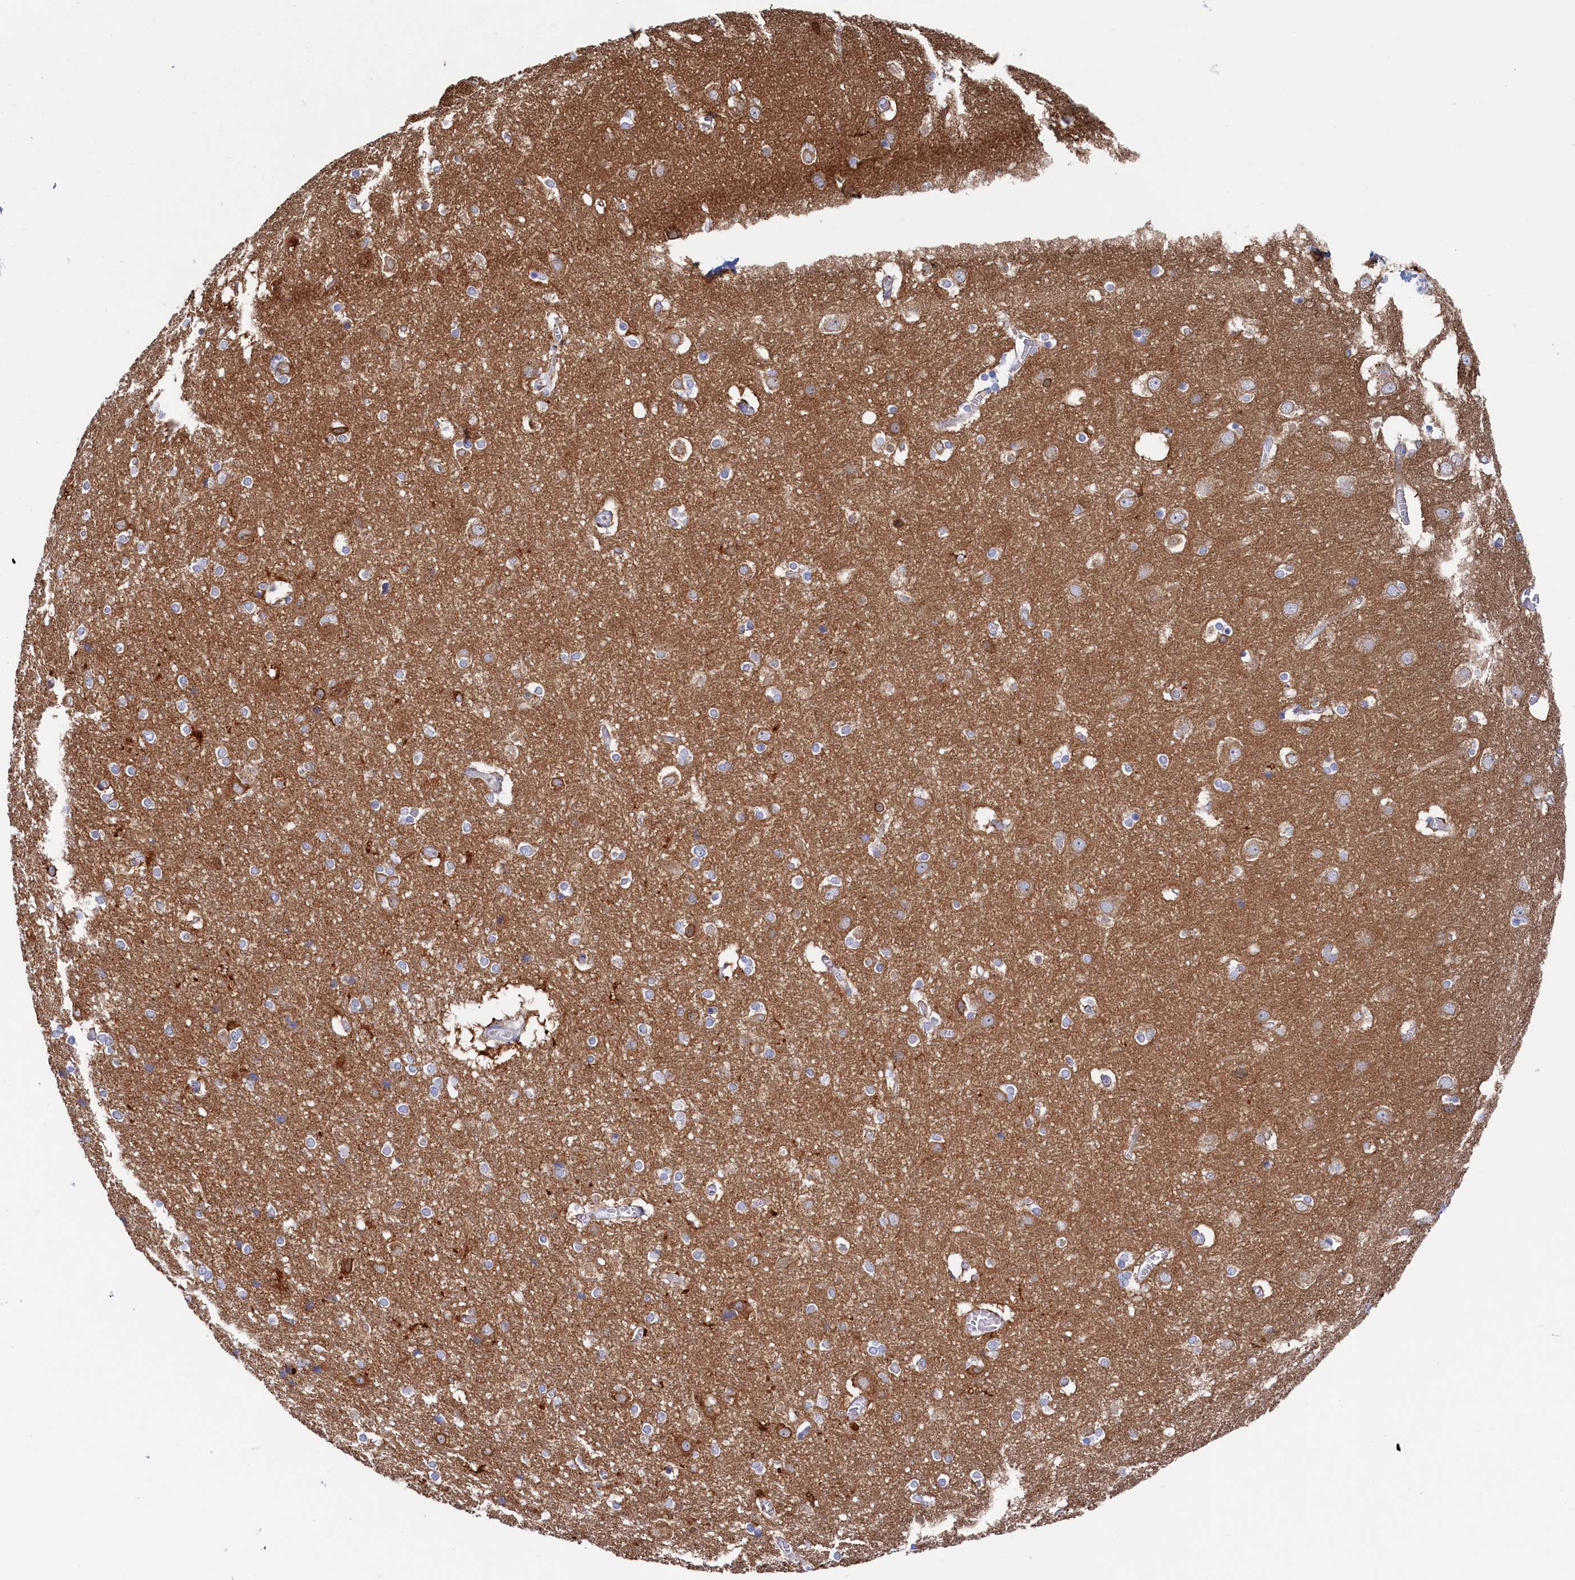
{"staining": {"intensity": "negative", "quantity": "none", "location": "none"}, "tissue": "cerebral cortex", "cell_type": "Endothelial cells", "image_type": "normal", "snomed": [{"axis": "morphology", "description": "Normal tissue, NOS"}, {"axis": "topography", "description": "Cerebral cortex"}], "caption": "An immunohistochemistry histopathology image of unremarkable cerebral cortex is shown. There is no staining in endothelial cells of cerebral cortex.", "gene": "TMOD2", "patient": {"sex": "male", "age": 54}}